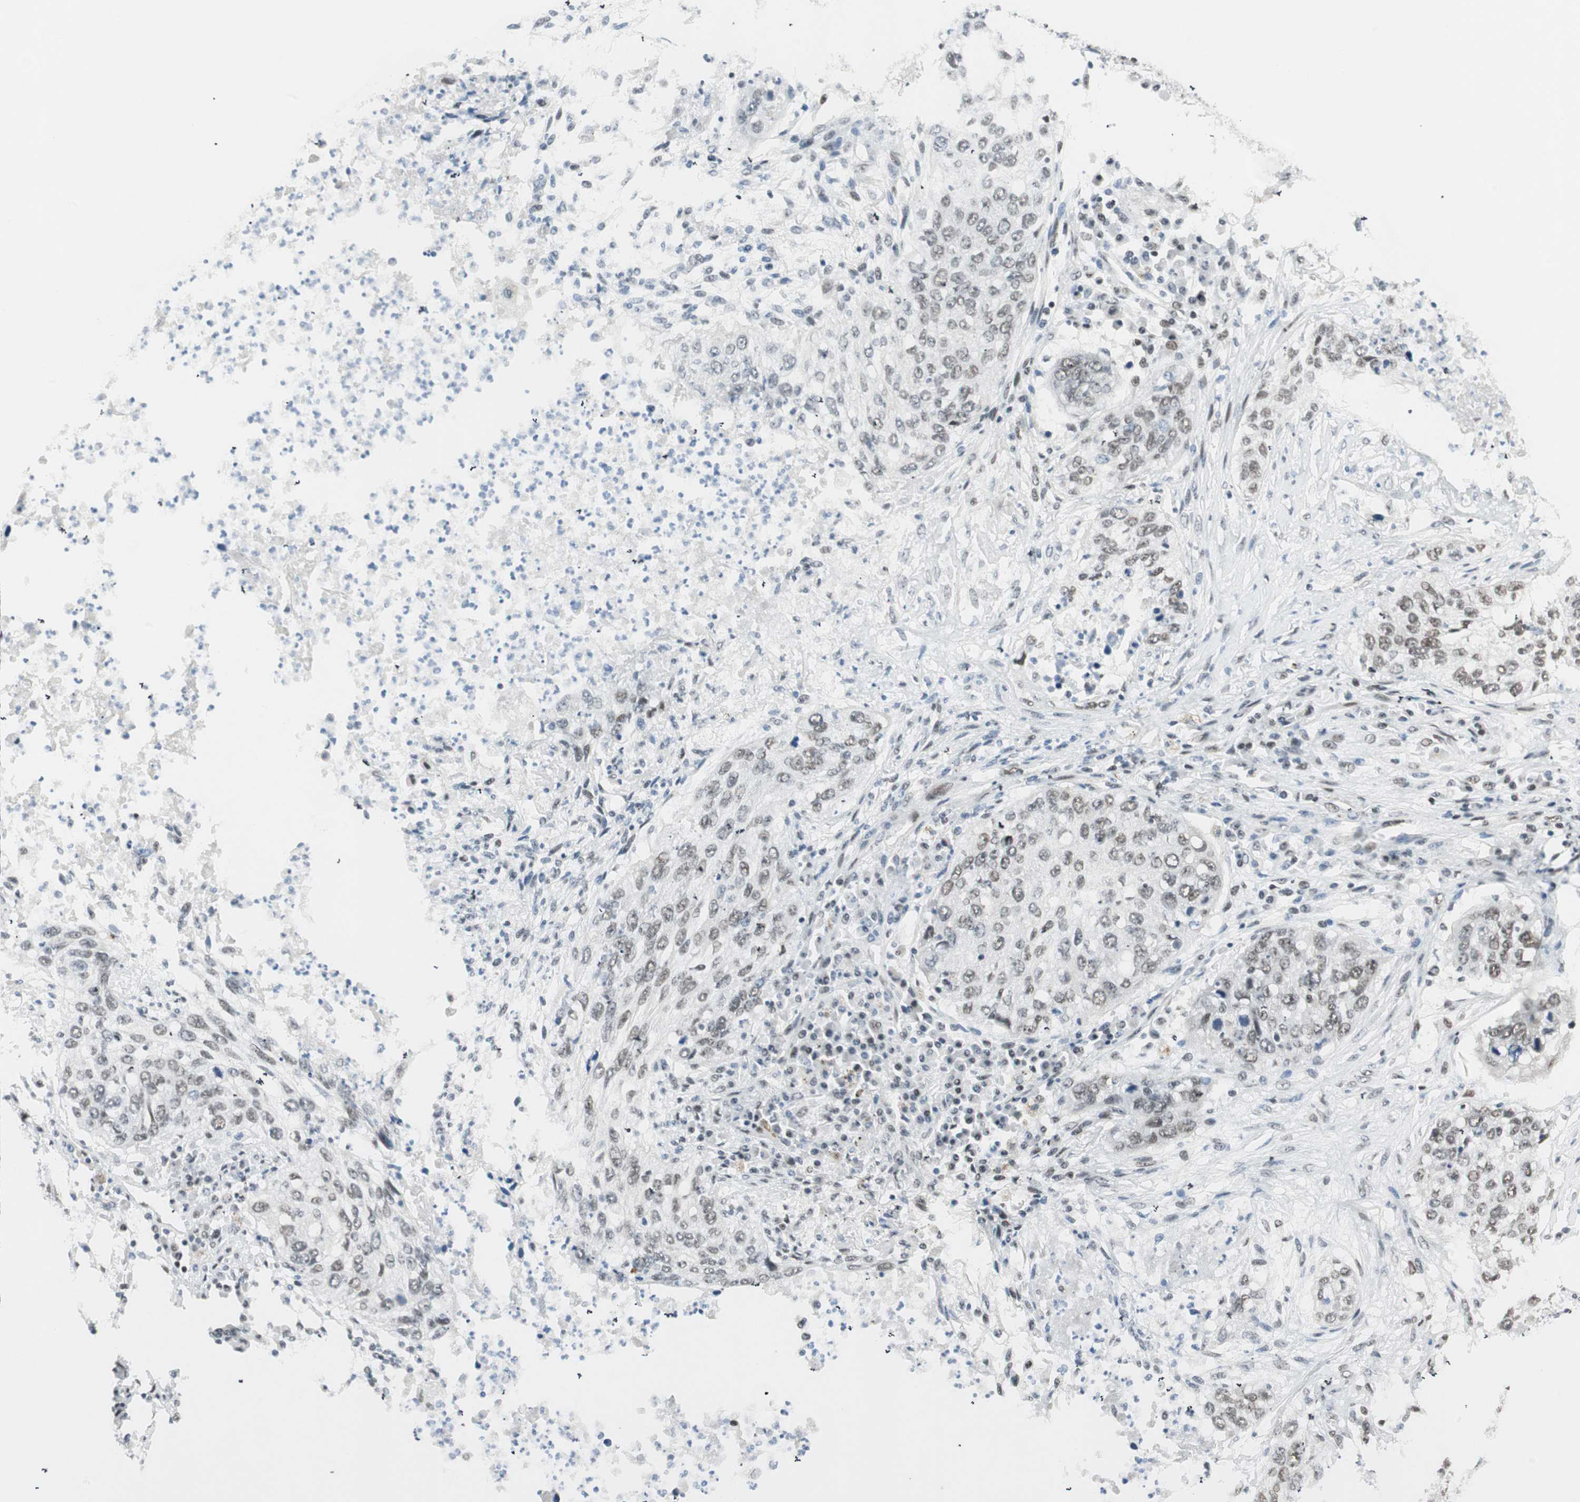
{"staining": {"intensity": "weak", "quantity": ">75%", "location": "nuclear"}, "tissue": "lung cancer", "cell_type": "Tumor cells", "image_type": "cancer", "snomed": [{"axis": "morphology", "description": "Squamous cell carcinoma, NOS"}, {"axis": "topography", "description": "Lung"}], "caption": "DAB immunohistochemical staining of lung cancer demonstrates weak nuclear protein staining in about >75% of tumor cells.", "gene": "ZBTB17", "patient": {"sex": "female", "age": 63}}